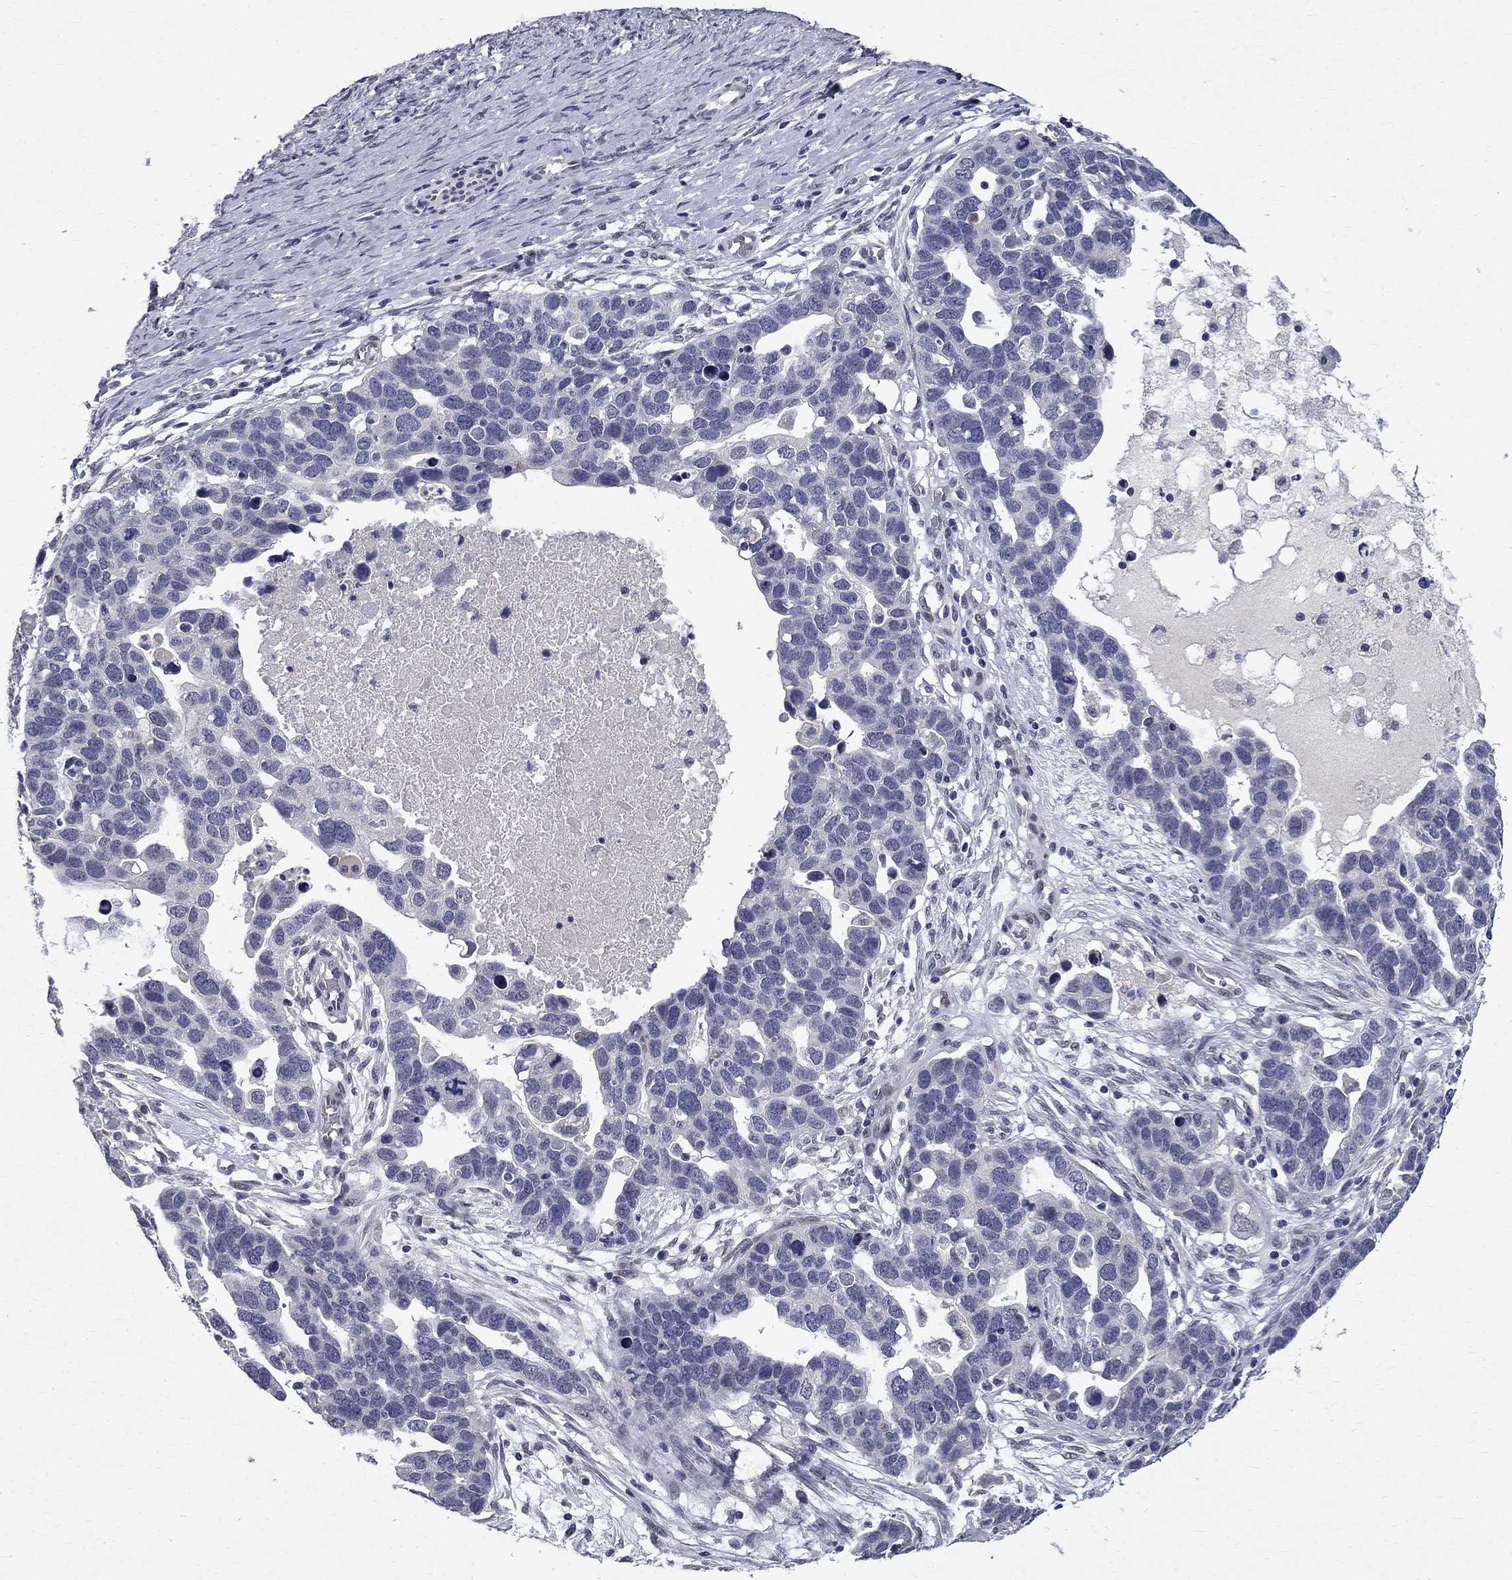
{"staining": {"intensity": "negative", "quantity": "none", "location": "none"}, "tissue": "ovarian cancer", "cell_type": "Tumor cells", "image_type": "cancer", "snomed": [{"axis": "morphology", "description": "Cystadenocarcinoma, serous, NOS"}, {"axis": "topography", "description": "Ovary"}], "caption": "High magnification brightfield microscopy of ovarian serous cystadenocarcinoma stained with DAB (brown) and counterstained with hematoxylin (blue): tumor cells show no significant positivity. Brightfield microscopy of immunohistochemistry stained with DAB (3,3'-diaminobenzidine) (brown) and hematoxylin (blue), captured at high magnification.", "gene": "RBFOX1", "patient": {"sex": "female", "age": 54}}